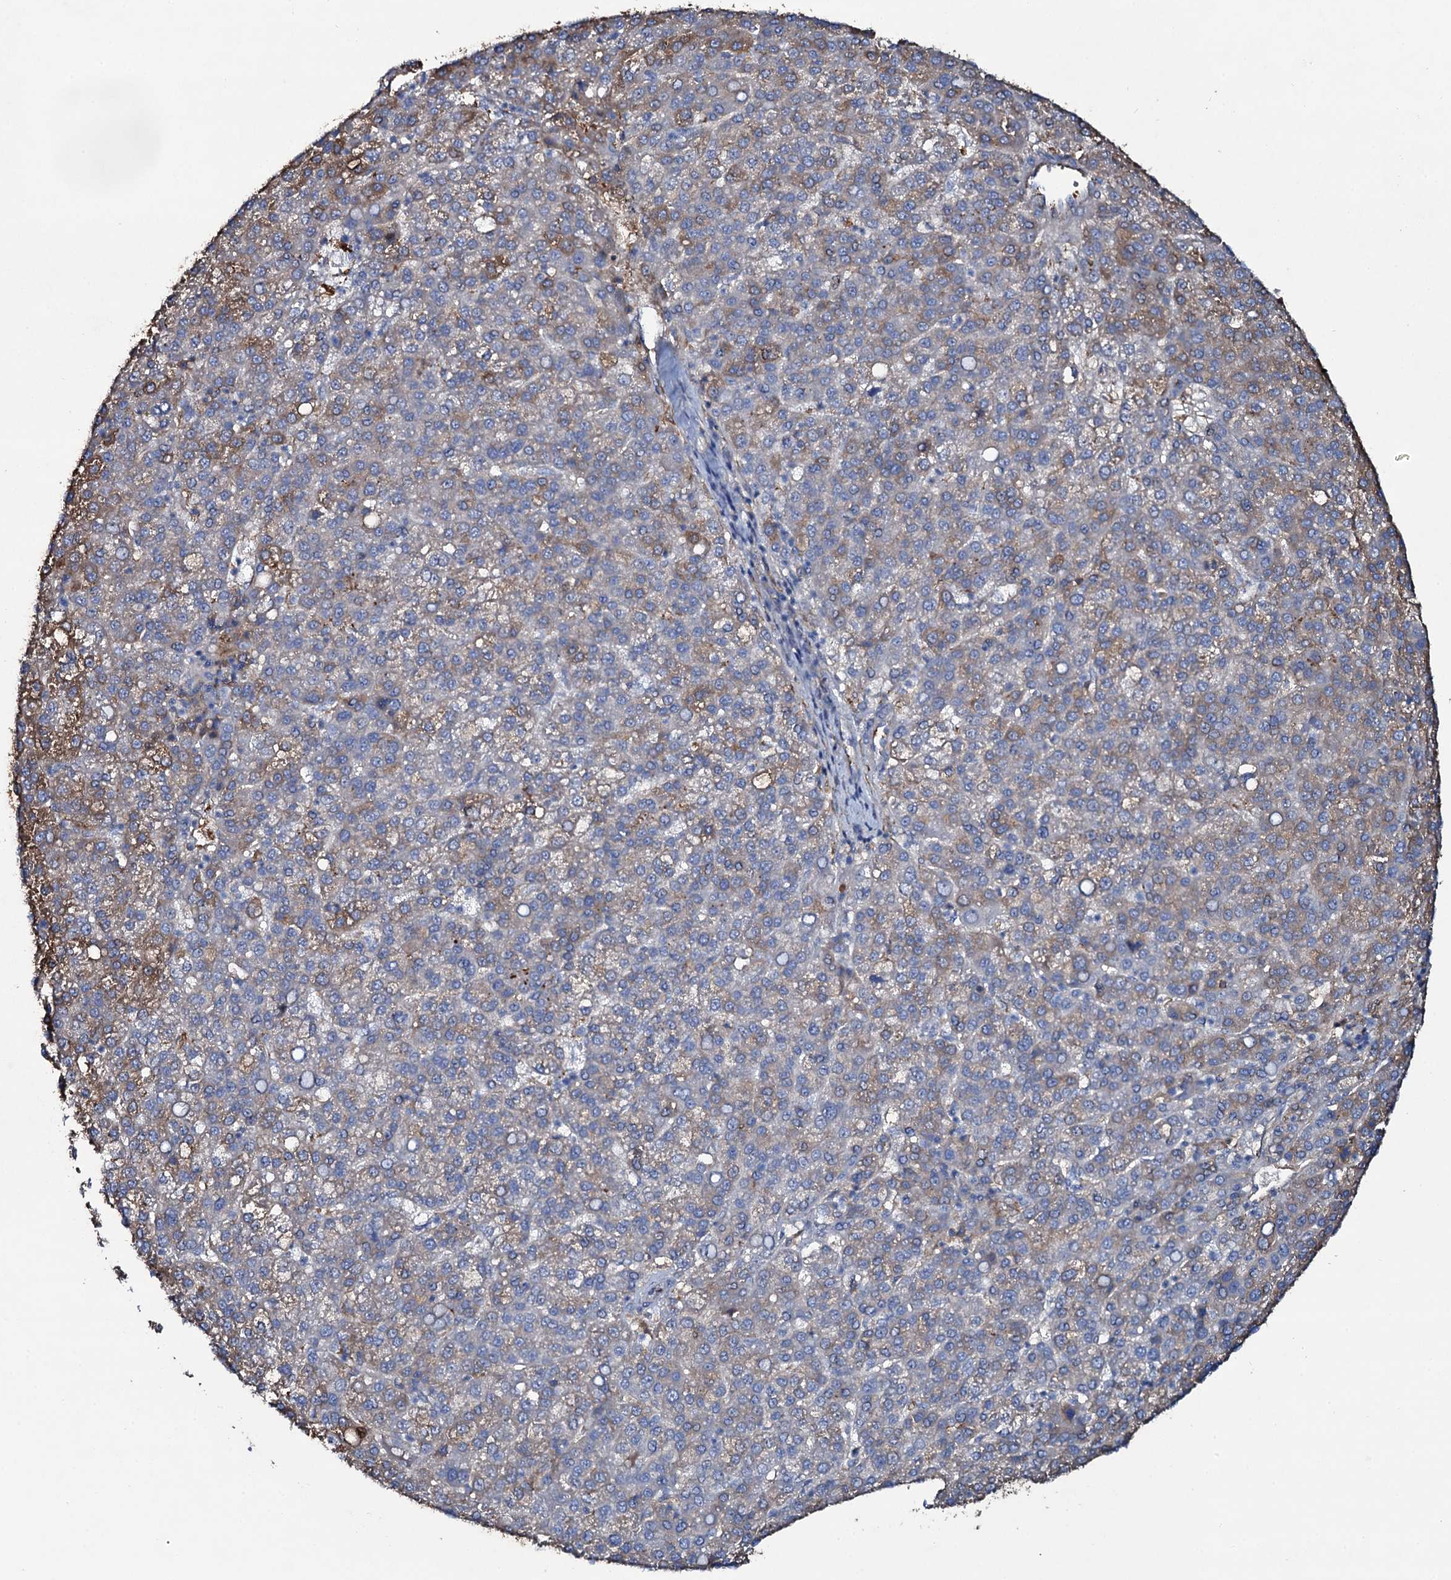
{"staining": {"intensity": "moderate", "quantity": "25%-75%", "location": "cytoplasmic/membranous"}, "tissue": "liver cancer", "cell_type": "Tumor cells", "image_type": "cancer", "snomed": [{"axis": "morphology", "description": "Carcinoma, Hepatocellular, NOS"}, {"axis": "topography", "description": "Liver"}], "caption": "Tumor cells show medium levels of moderate cytoplasmic/membranous staining in approximately 25%-75% of cells in human hepatocellular carcinoma (liver). Nuclei are stained in blue.", "gene": "EDN1", "patient": {"sex": "female", "age": 58}}